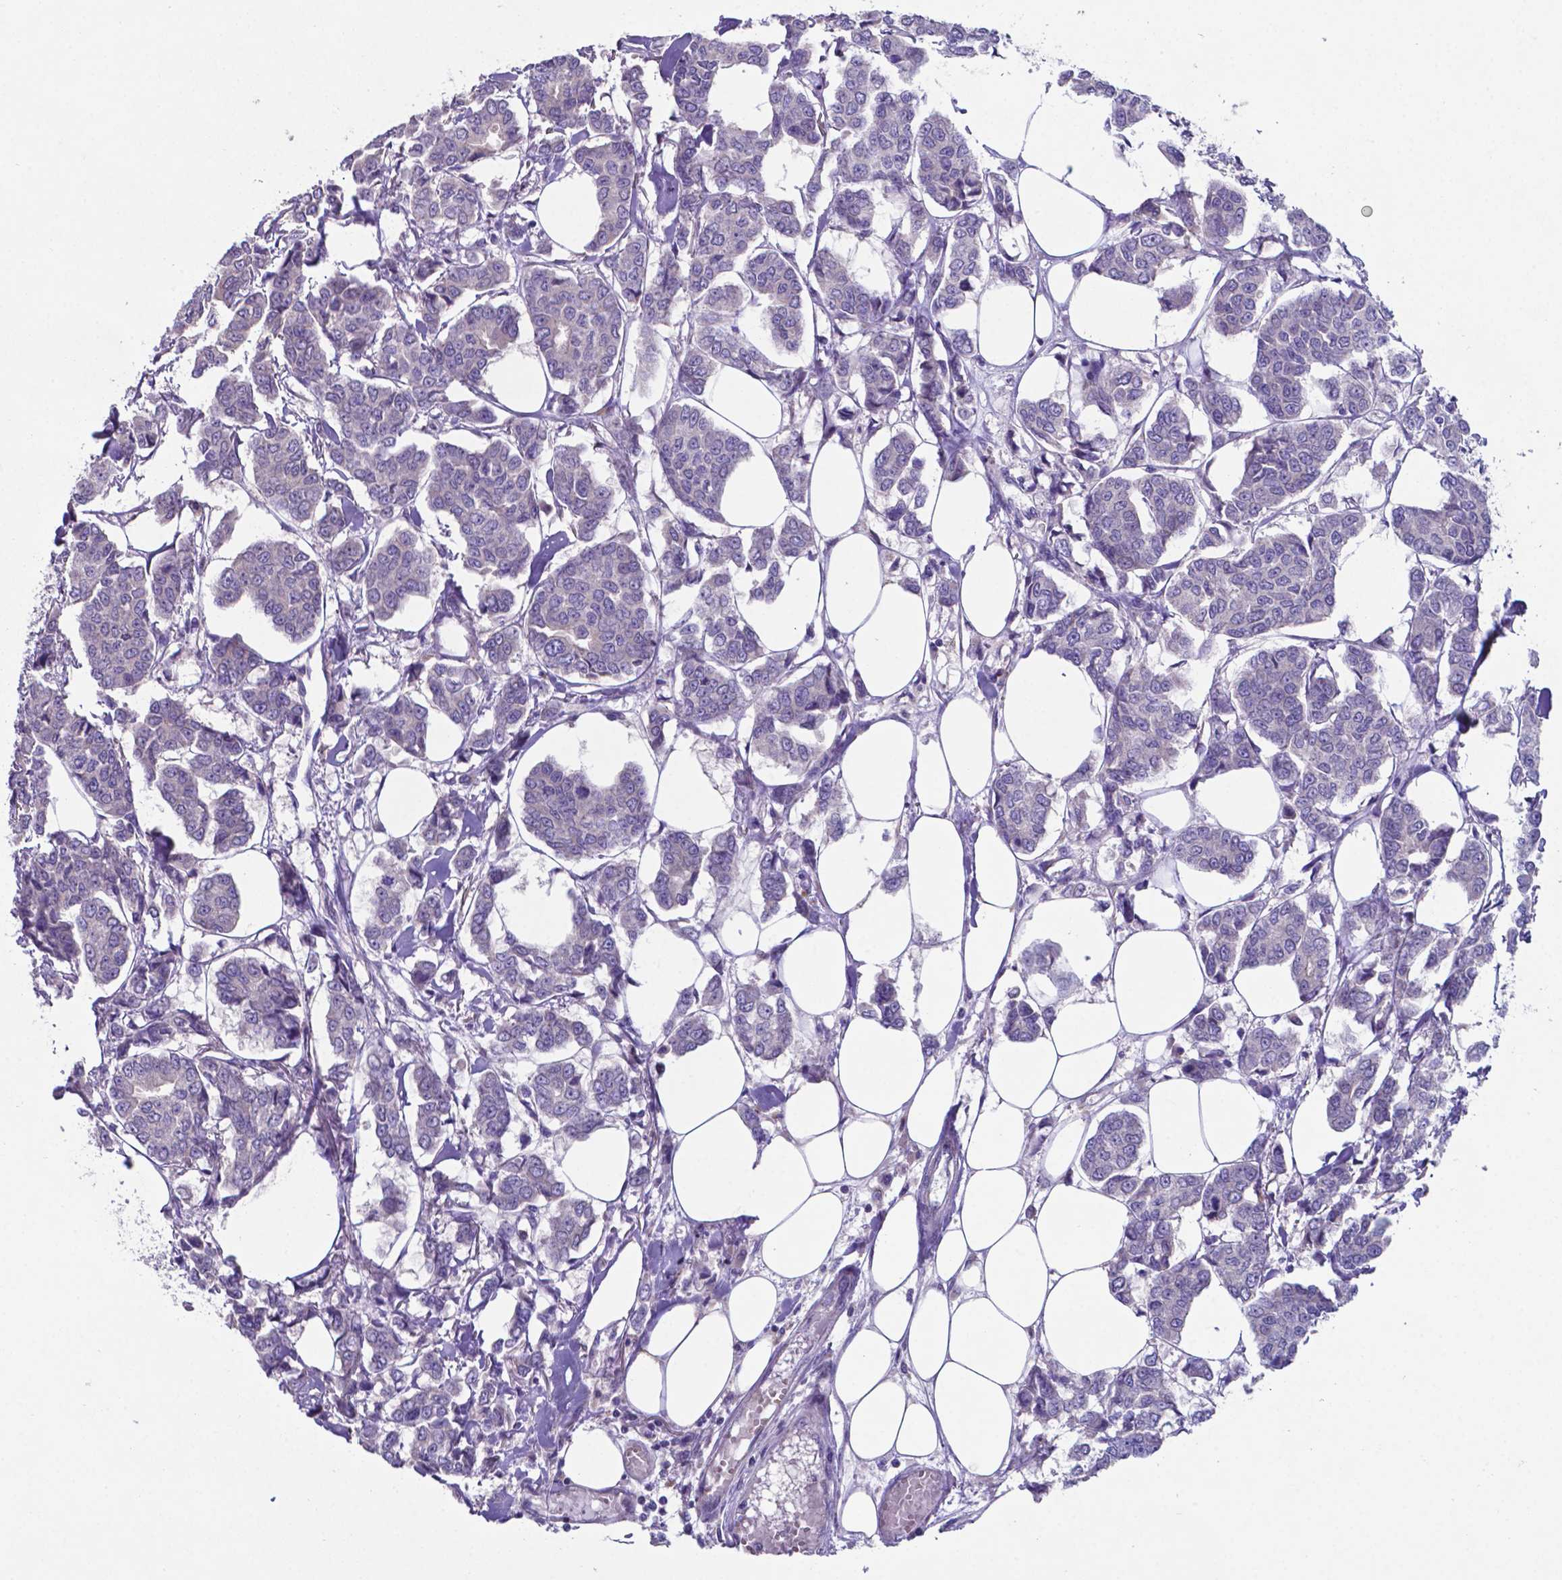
{"staining": {"intensity": "weak", "quantity": ">75%", "location": "cytoplasmic/membranous"}, "tissue": "breast cancer", "cell_type": "Tumor cells", "image_type": "cancer", "snomed": [{"axis": "morphology", "description": "Duct carcinoma"}, {"axis": "topography", "description": "Breast"}], "caption": "Immunohistochemistry (DAB) staining of breast cancer (intraductal carcinoma) exhibits weak cytoplasmic/membranous protein positivity in about >75% of tumor cells.", "gene": "TYRO3", "patient": {"sex": "female", "age": 94}}